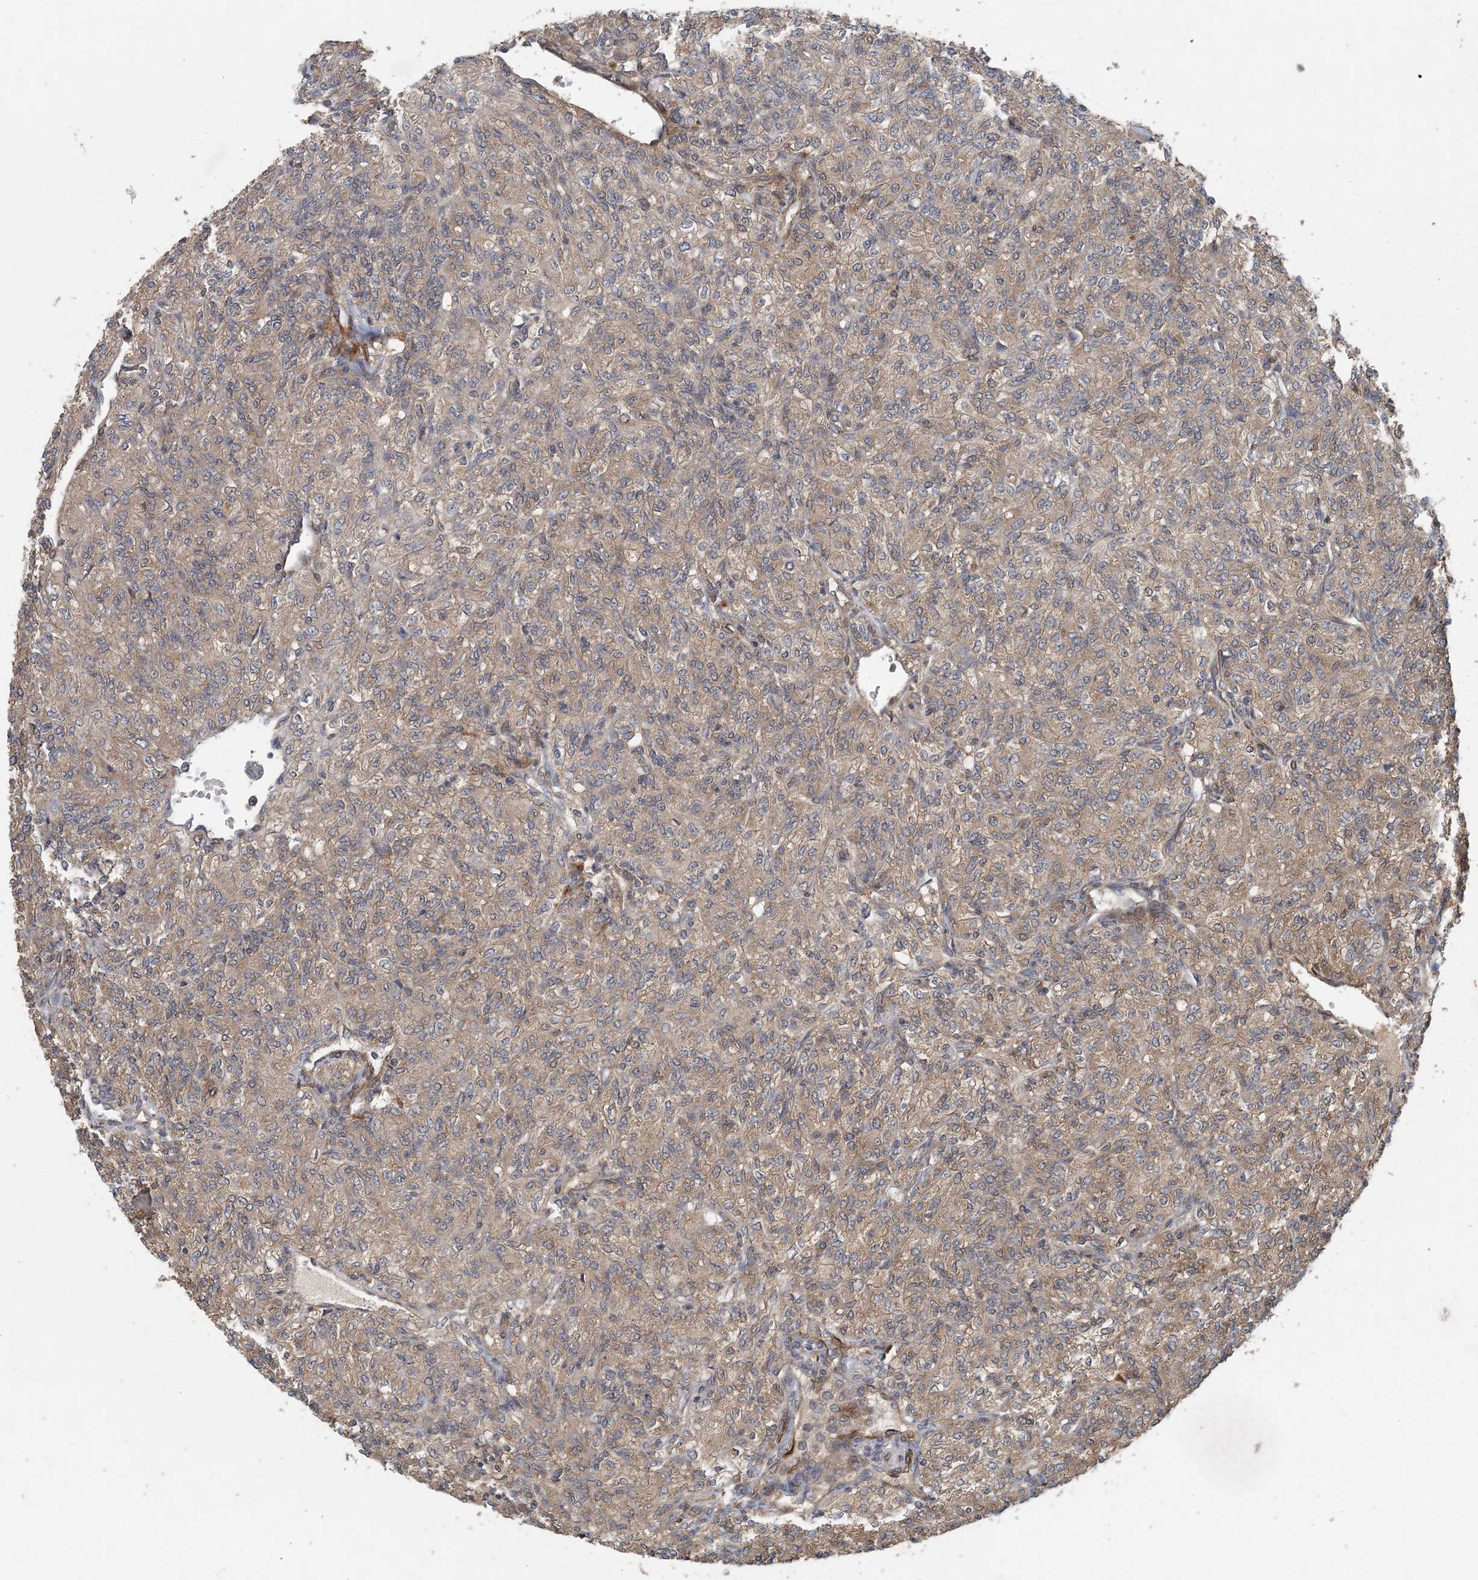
{"staining": {"intensity": "weak", "quantity": ">75%", "location": "cytoplasmic/membranous"}, "tissue": "renal cancer", "cell_type": "Tumor cells", "image_type": "cancer", "snomed": [{"axis": "morphology", "description": "Adenocarcinoma, NOS"}, {"axis": "topography", "description": "Kidney"}], "caption": "Protein staining shows weak cytoplasmic/membranous positivity in about >75% of tumor cells in renal cancer.", "gene": "MYO9B", "patient": {"sex": "male", "age": 77}}